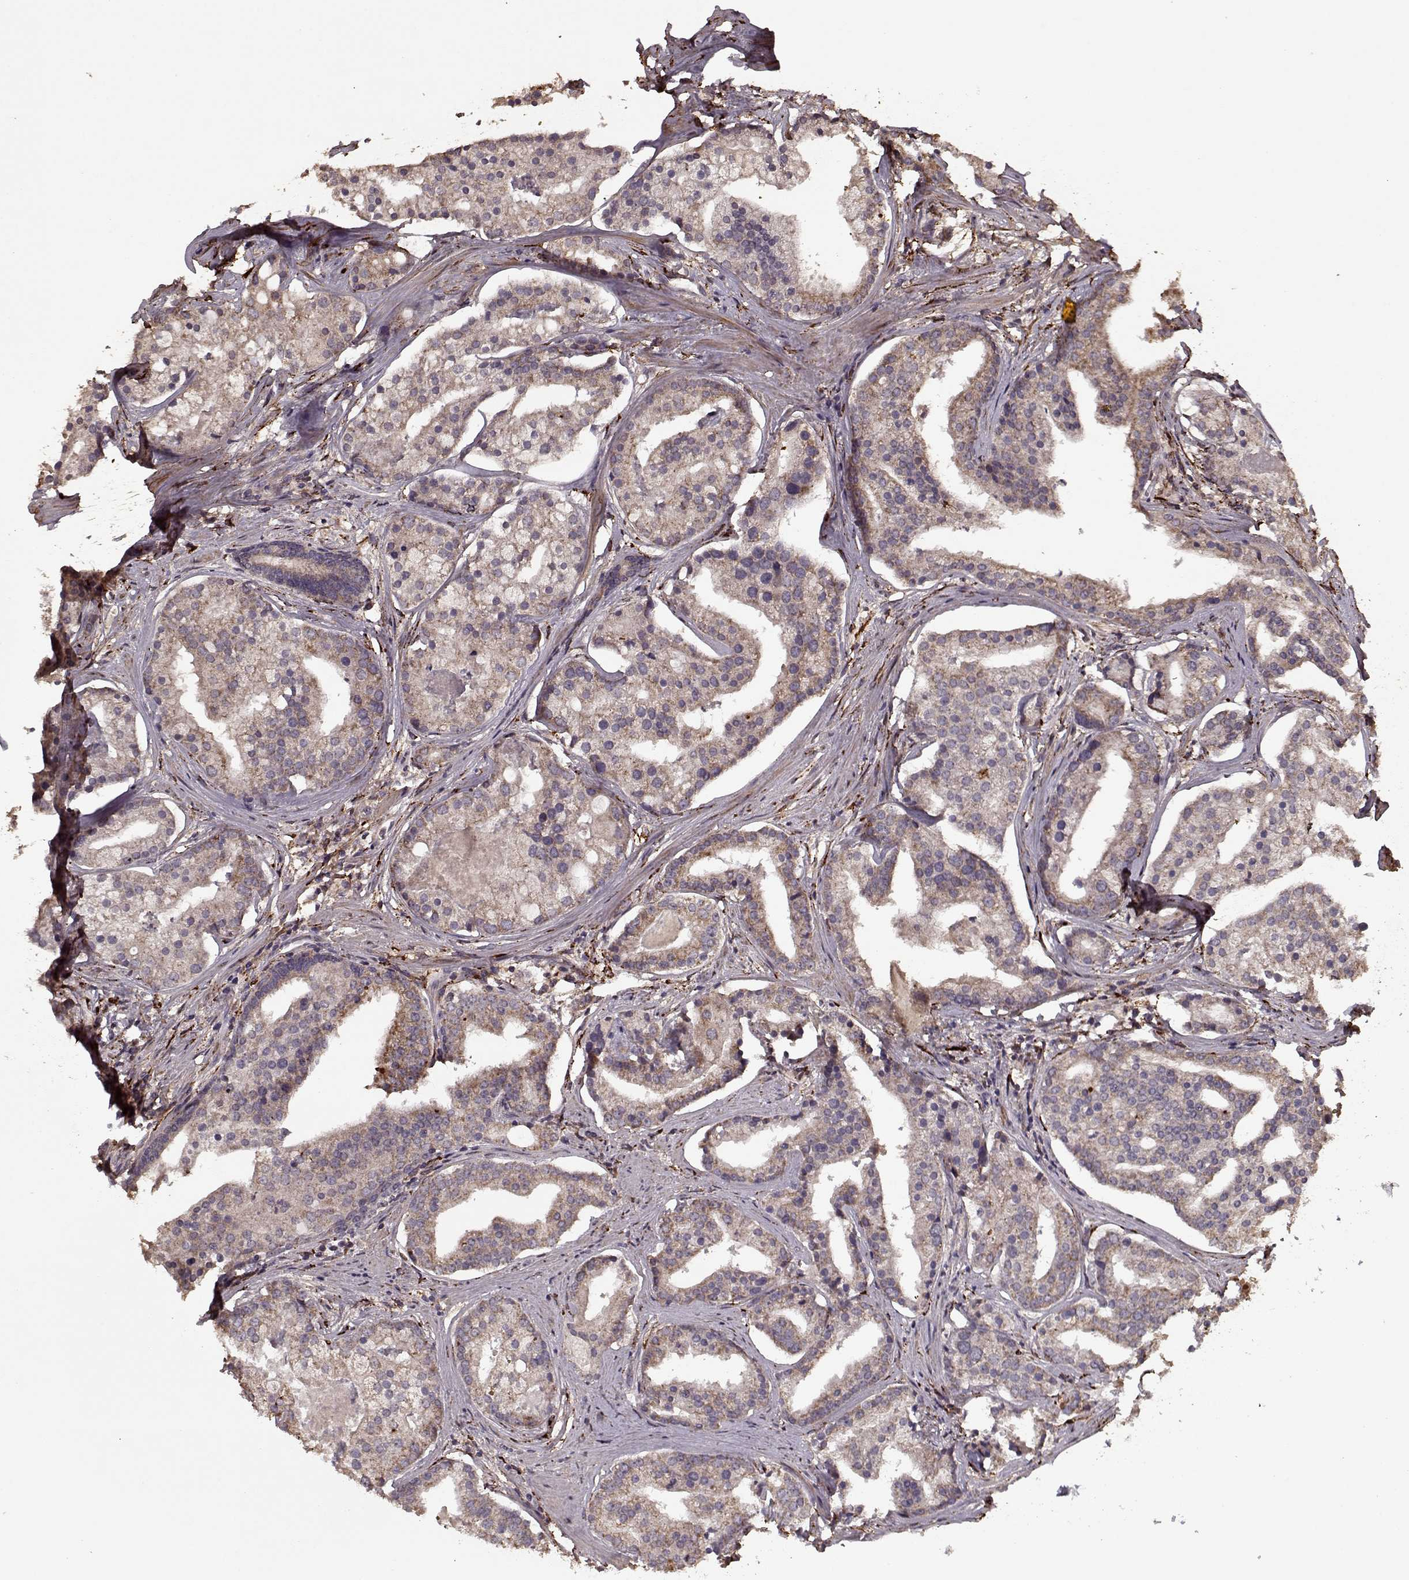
{"staining": {"intensity": "moderate", "quantity": "25%-75%", "location": "cytoplasmic/membranous"}, "tissue": "prostate cancer", "cell_type": "Tumor cells", "image_type": "cancer", "snomed": [{"axis": "morphology", "description": "Adenocarcinoma, NOS"}, {"axis": "topography", "description": "Prostate and seminal vesicle, NOS"}, {"axis": "topography", "description": "Prostate"}], "caption": "Immunohistochemistry (IHC) of prostate cancer reveals medium levels of moderate cytoplasmic/membranous expression in about 25%-75% of tumor cells. The staining is performed using DAB (3,3'-diaminobenzidine) brown chromogen to label protein expression. The nuclei are counter-stained blue using hematoxylin.", "gene": "IMMP1L", "patient": {"sex": "male", "age": 44}}